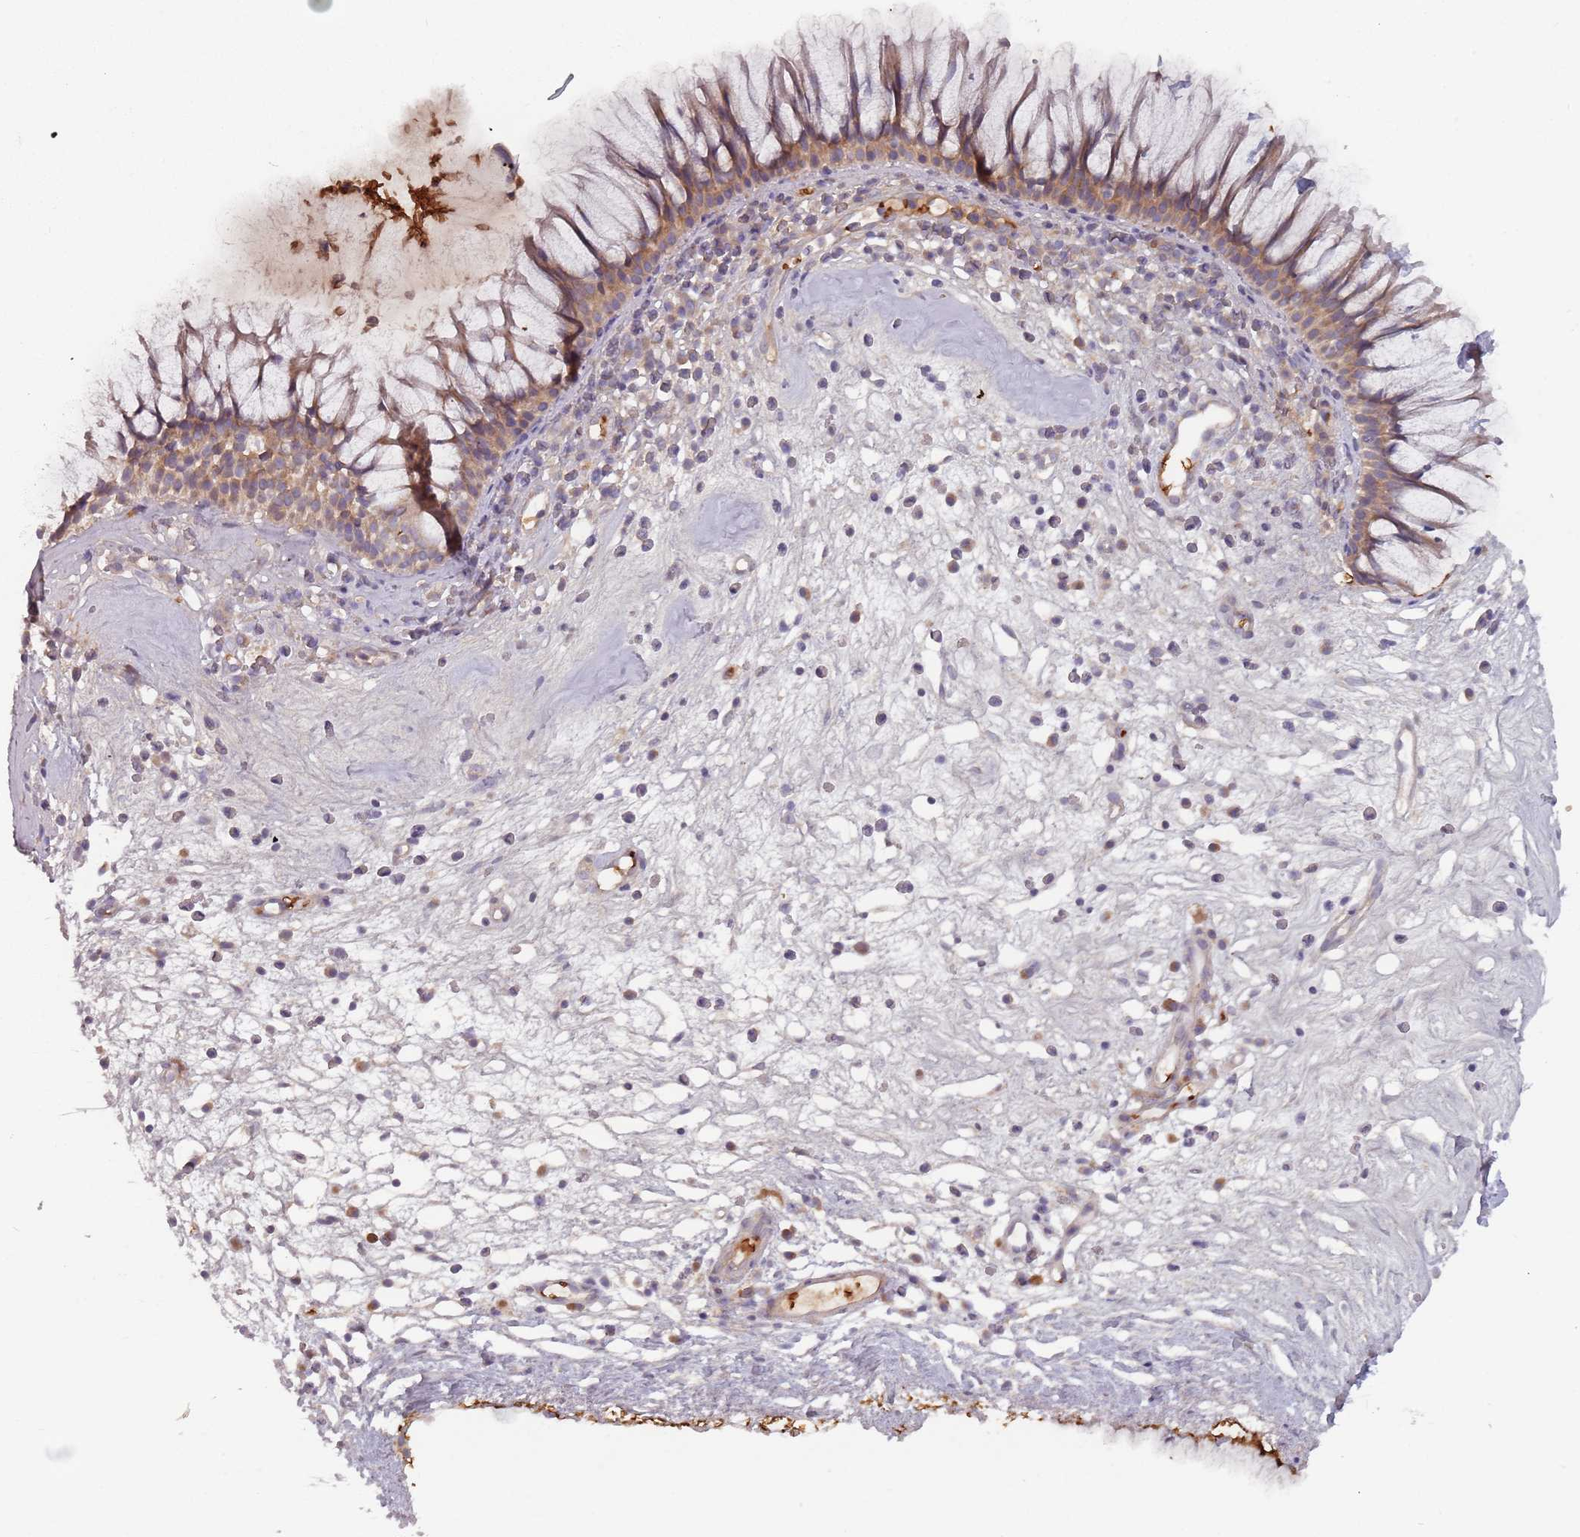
{"staining": {"intensity": "moderate", "quantity": ">75%", "location": "cytoplasmic/membranous"}, "tissue": "nasopharynx", "cell_type": "Respiratory epithelial cells", "image_type": "normal", "snomed": [{"axis": "morphology", "description": "Normal tissue, NOS"}, {"axis": "morphology", "description": "Inflammation, NOS"}, {"axis": "topography", "description": "Nasopharynx"}], "caption": "Immunohistochemistry of benign nasopharynx shows medium levels of moderate cytoplasmic/membranous staining in about >75% of respiratory epithelial cells. (DAB IHC with brightfield microscopy, high magnification).", "gene": "ASB13", "patient": {"sex": "male", "age": 70}}